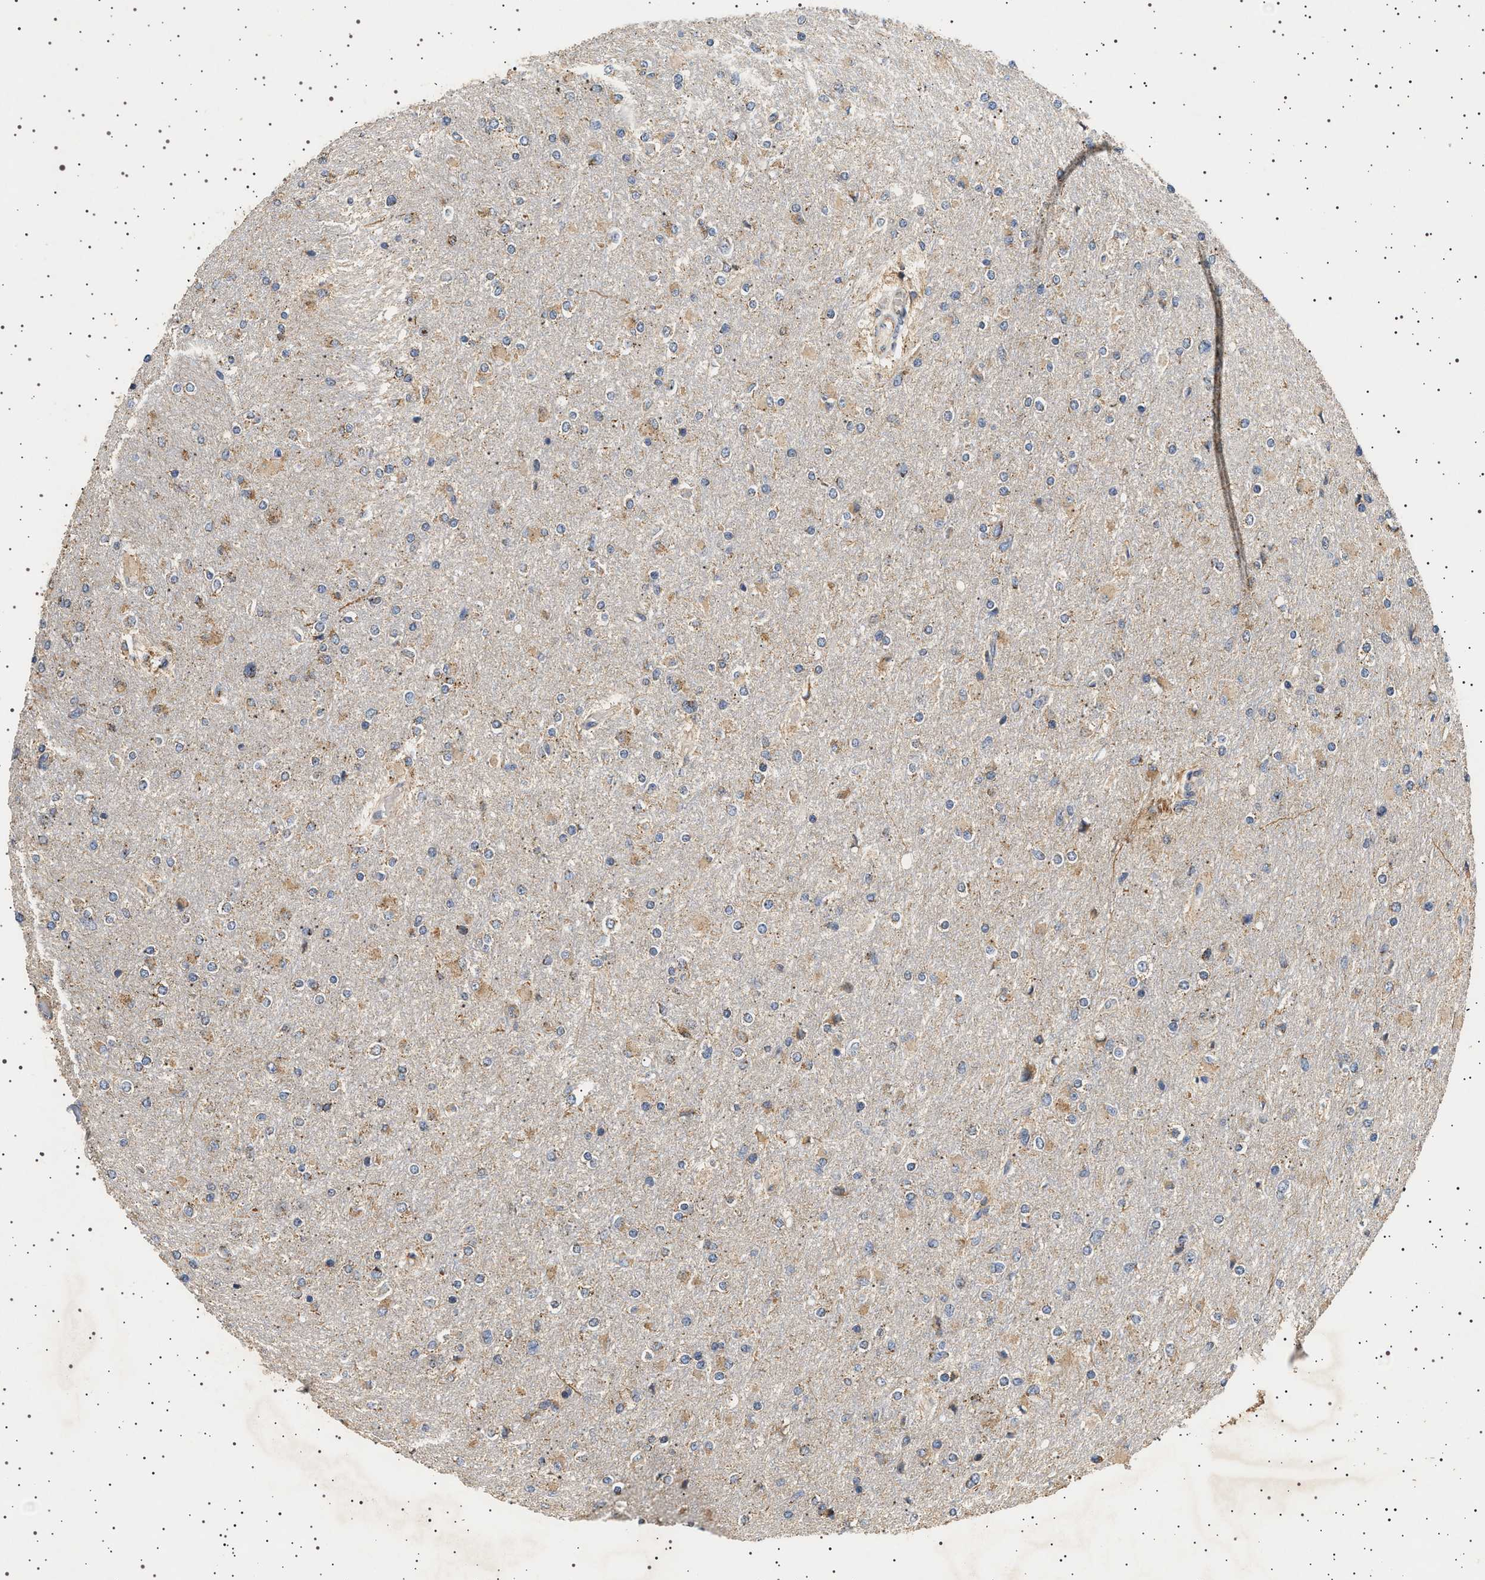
{"staining": {"intensity": "weak", "quantity": "<25%", "location": "cytoplasmic/membranous"}, "tissue": "glioma", "cell_type": "Tumor cells", "image_type": "cancer", "snomed": [{"axis": "morphology", "description": "Glioma, malignant, High grade"}, {"axis": "topography", "description": "Cerebral cortex"}], "caption": "Micrograph shows no significant protein positivity in tumor cells of glioma.", "gene": "TRUB2", "patient": {"sex": "female", "age": 36}}